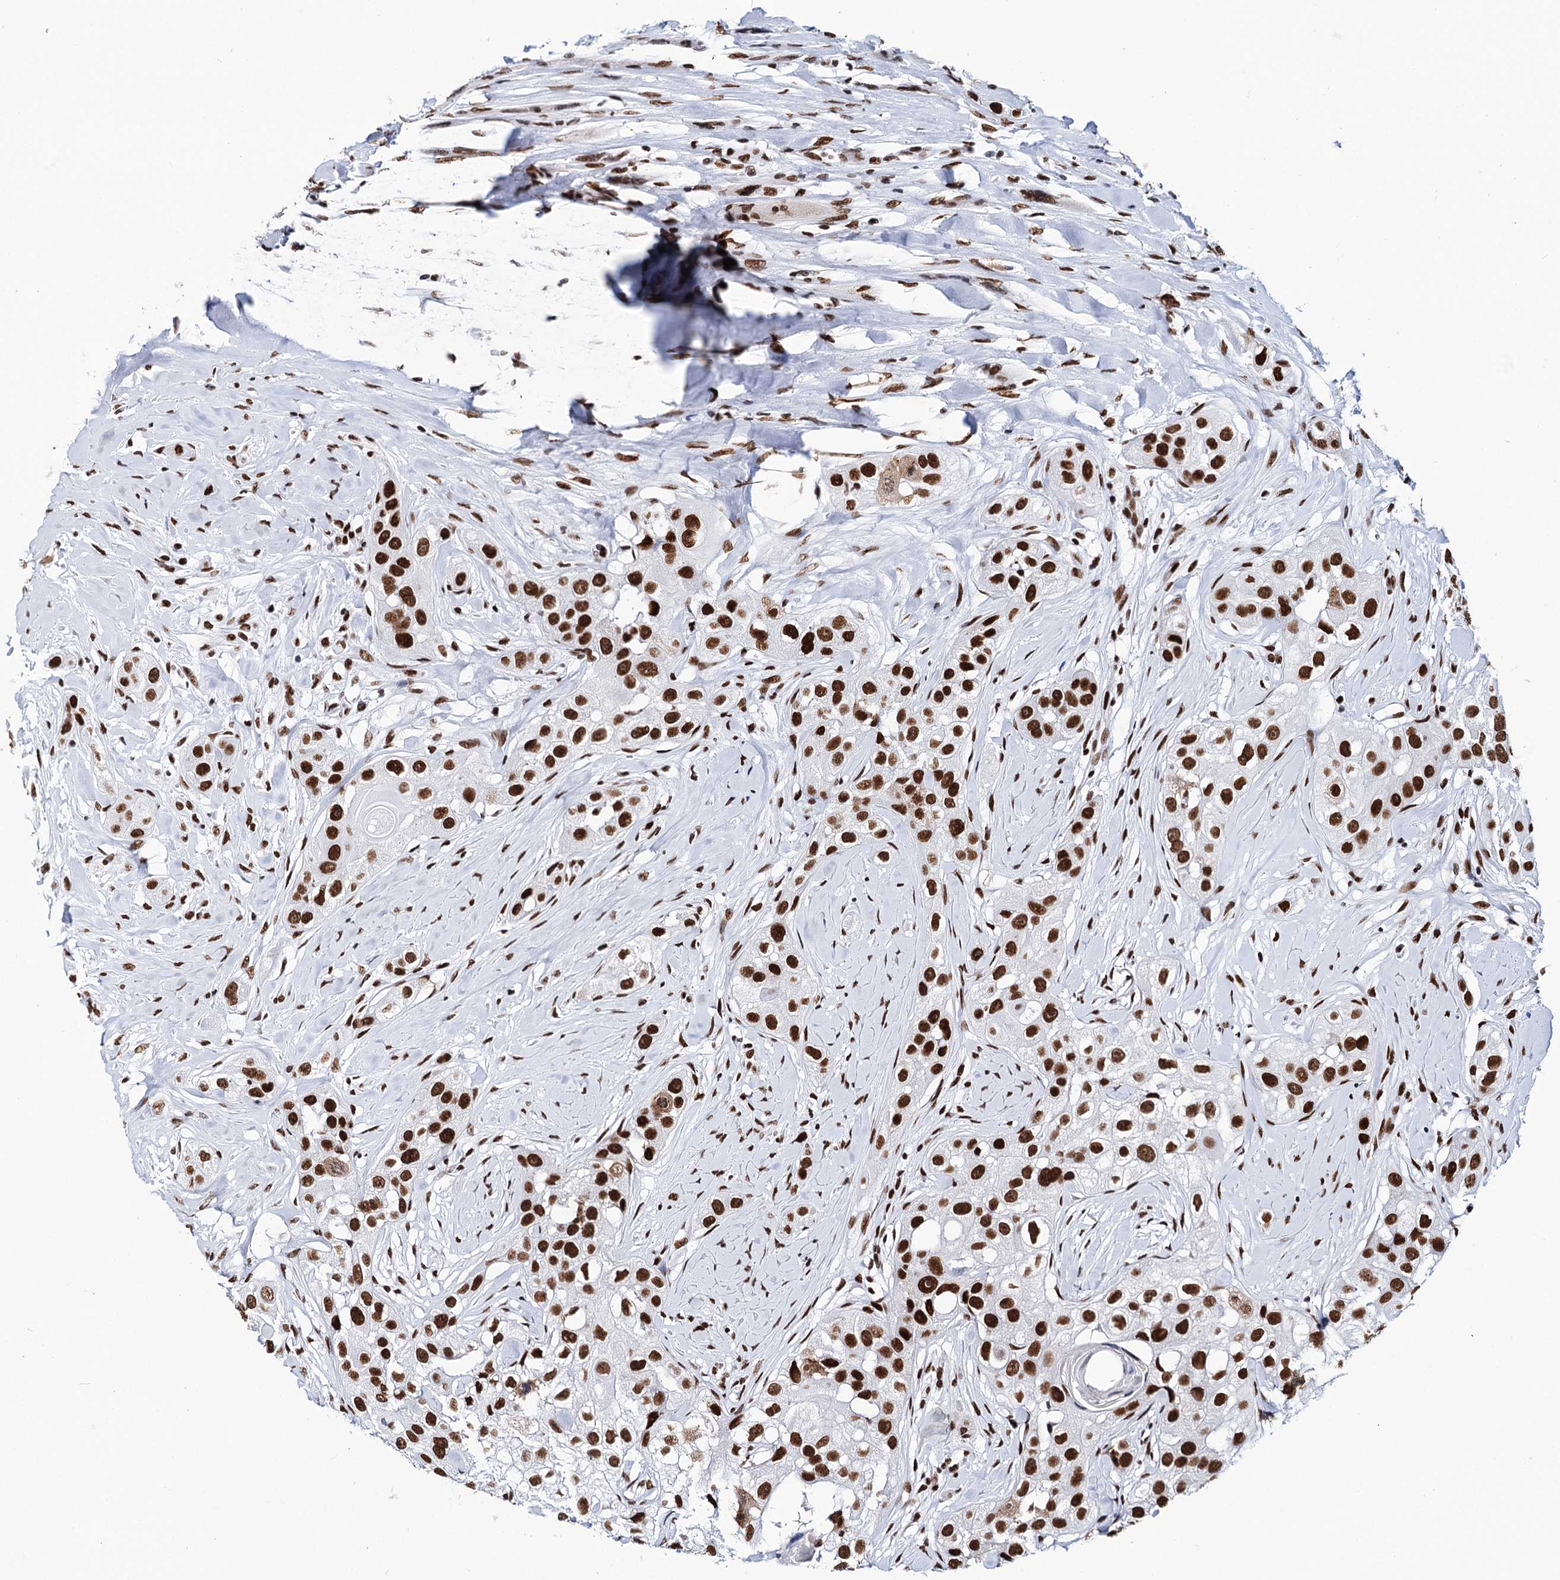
{"staining": {"intensity": "strong", "quantity": ">75%", "location": "nuclear"}, "tissue": "head and neck cancer", "cell_type": "Tumor cells", "image_type": "cancer", "snomed": [{"axis": "morphology", "description": "Normal tissue, NOS"}, {"axis": "morphology", "description": "Squamous cell carcinoma, NOS"}, {"axis": "topography", "description": "Skeletal muscle"}, {"axis": "topography", "description": "Head-Neck"}], "caption": "Tumor cells demonstrate high levels of strong nuclear expression in approximately >75% of cells in head and neck cancer.", "gene": "MATR3", "patient": {"sex": "male", "age": 51}}